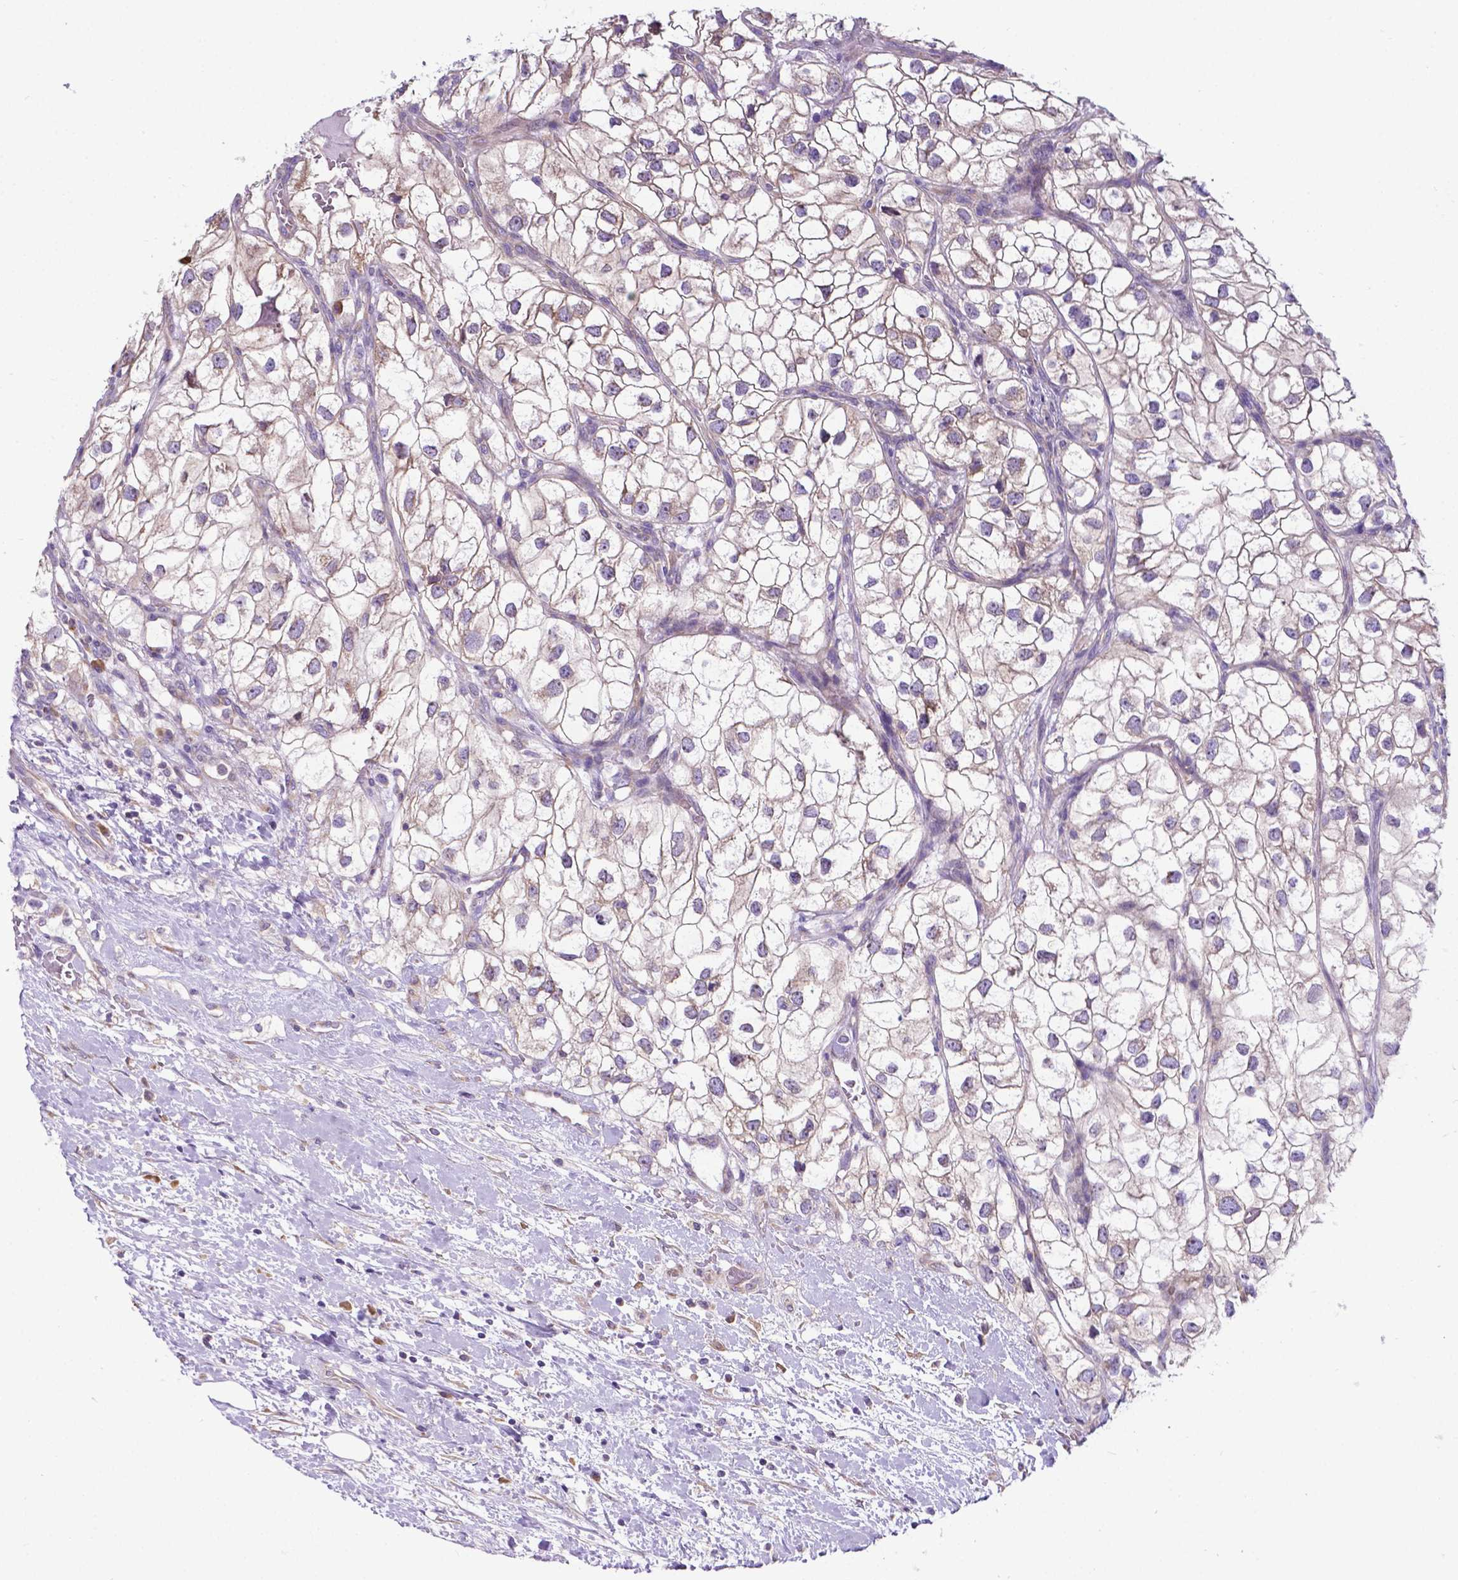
{"staining": {"intensity": "weak", "quantity": ">75%", "location": "cytoplasmic/membranous"}, "tissue": "renal cancer", "cell_type": "Tumor cells", "image_type": "cancer", "snomed": [{"axis": "morphology", "description": "Adenocarcinoma, NOS"}, {"axis": "topography", "description": "Kidney"}], "caption": "The immunohistochemical stain highlights weak cytoplasmic/membranous expression in tumor cells of adenocarcinoma (renal) tissue.", "gene": "RPL6", "patient": {"sex": "male", "age": 59}}